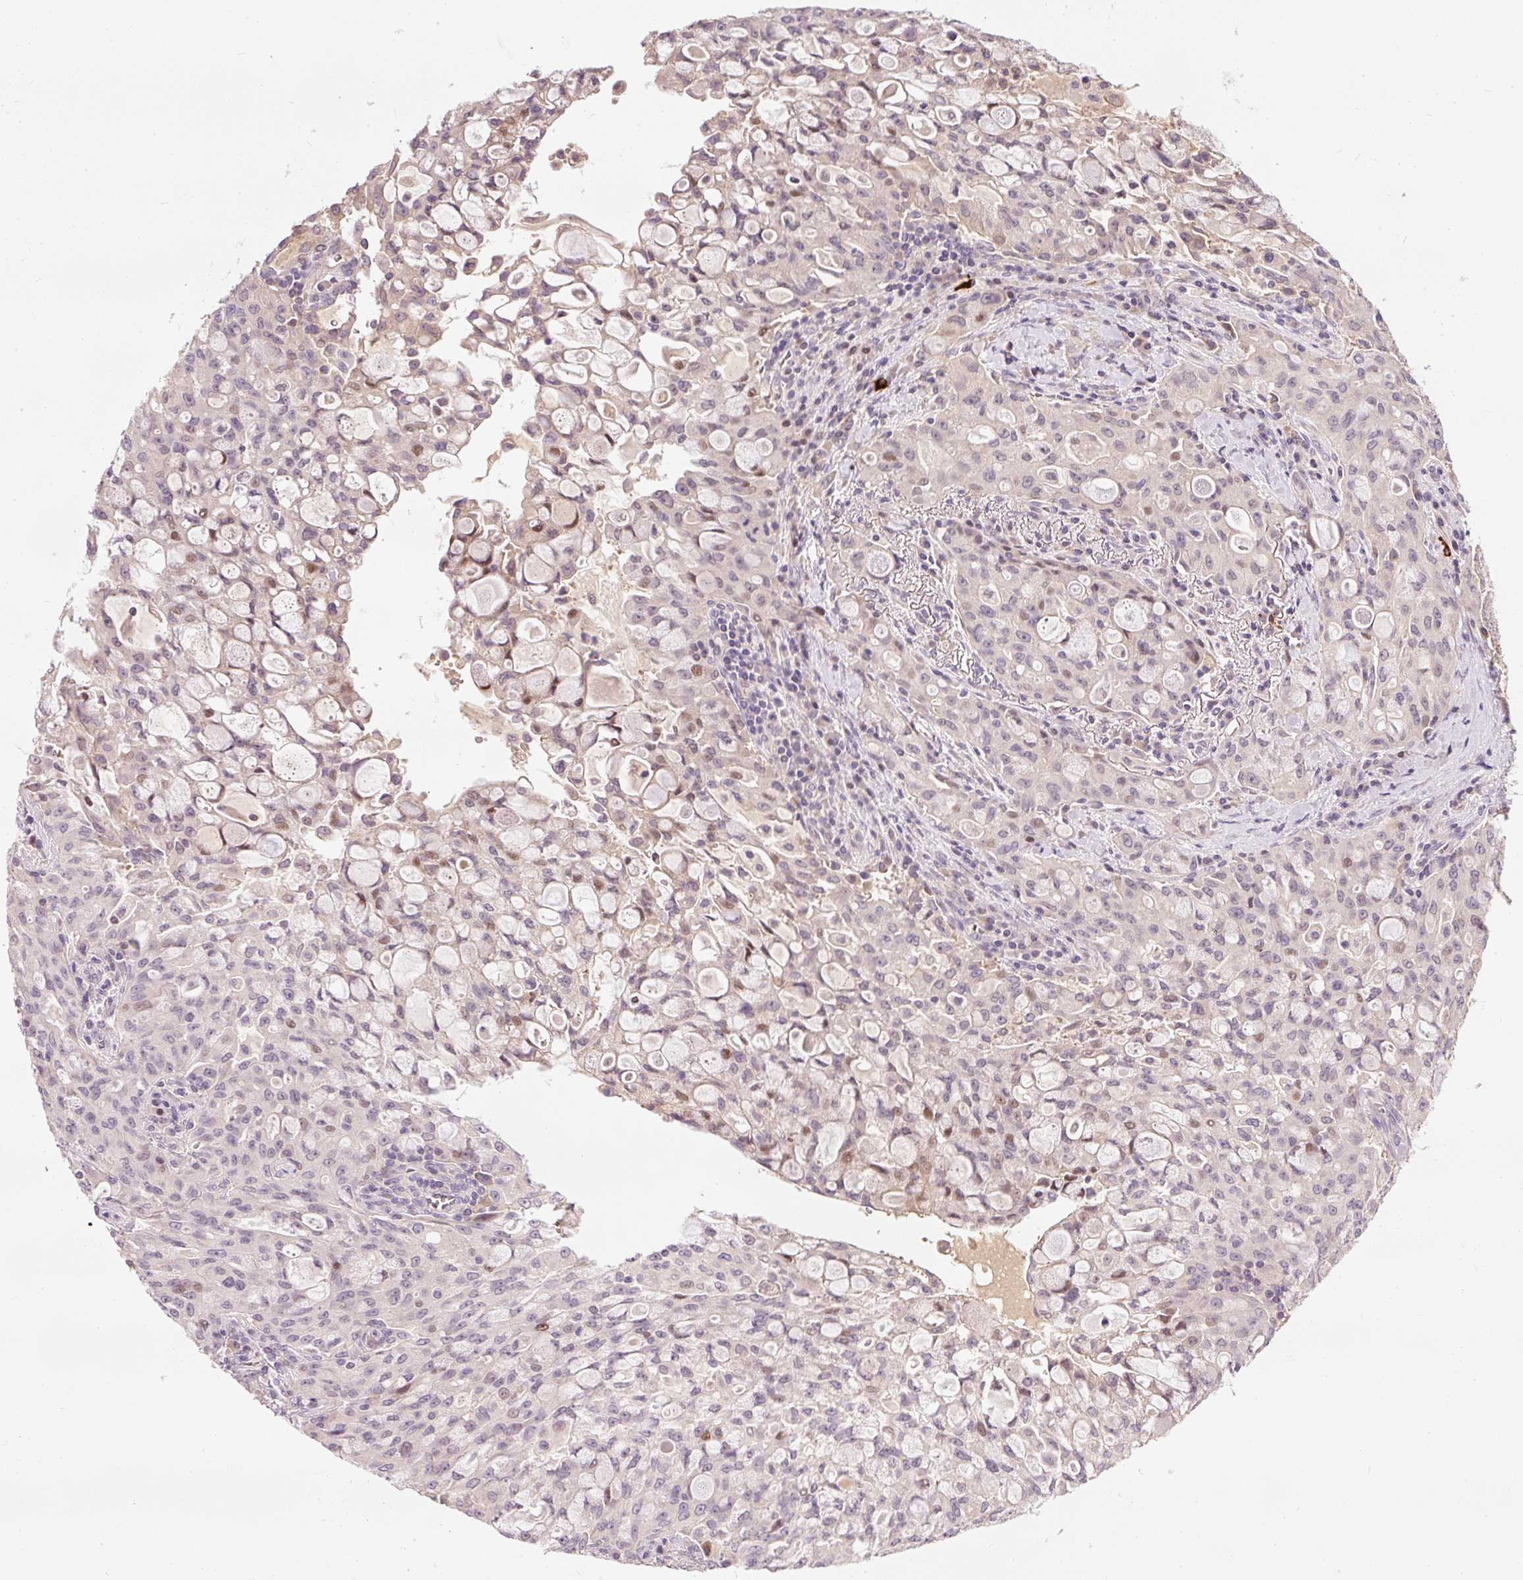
{"staining": {"intensity": "moderate", "quantity": "<25%", "location": "nuclear"}, "tissue": "lung cancer", "cell_type": "Tumor cells", "image_type": "cancer", "snomed": [{"axis": "morphology", "description": "Adenocarcinoma, NOS"}, {"axis": "topography", "description": "Lung"}], "caption": "This histopathology image shows IHC staining of lung cancer, with low moderate nuclear positivity in about <25% of tumor cells.", "gene": "CMTM8", "patient": {"sex": "female", "age": 44}}